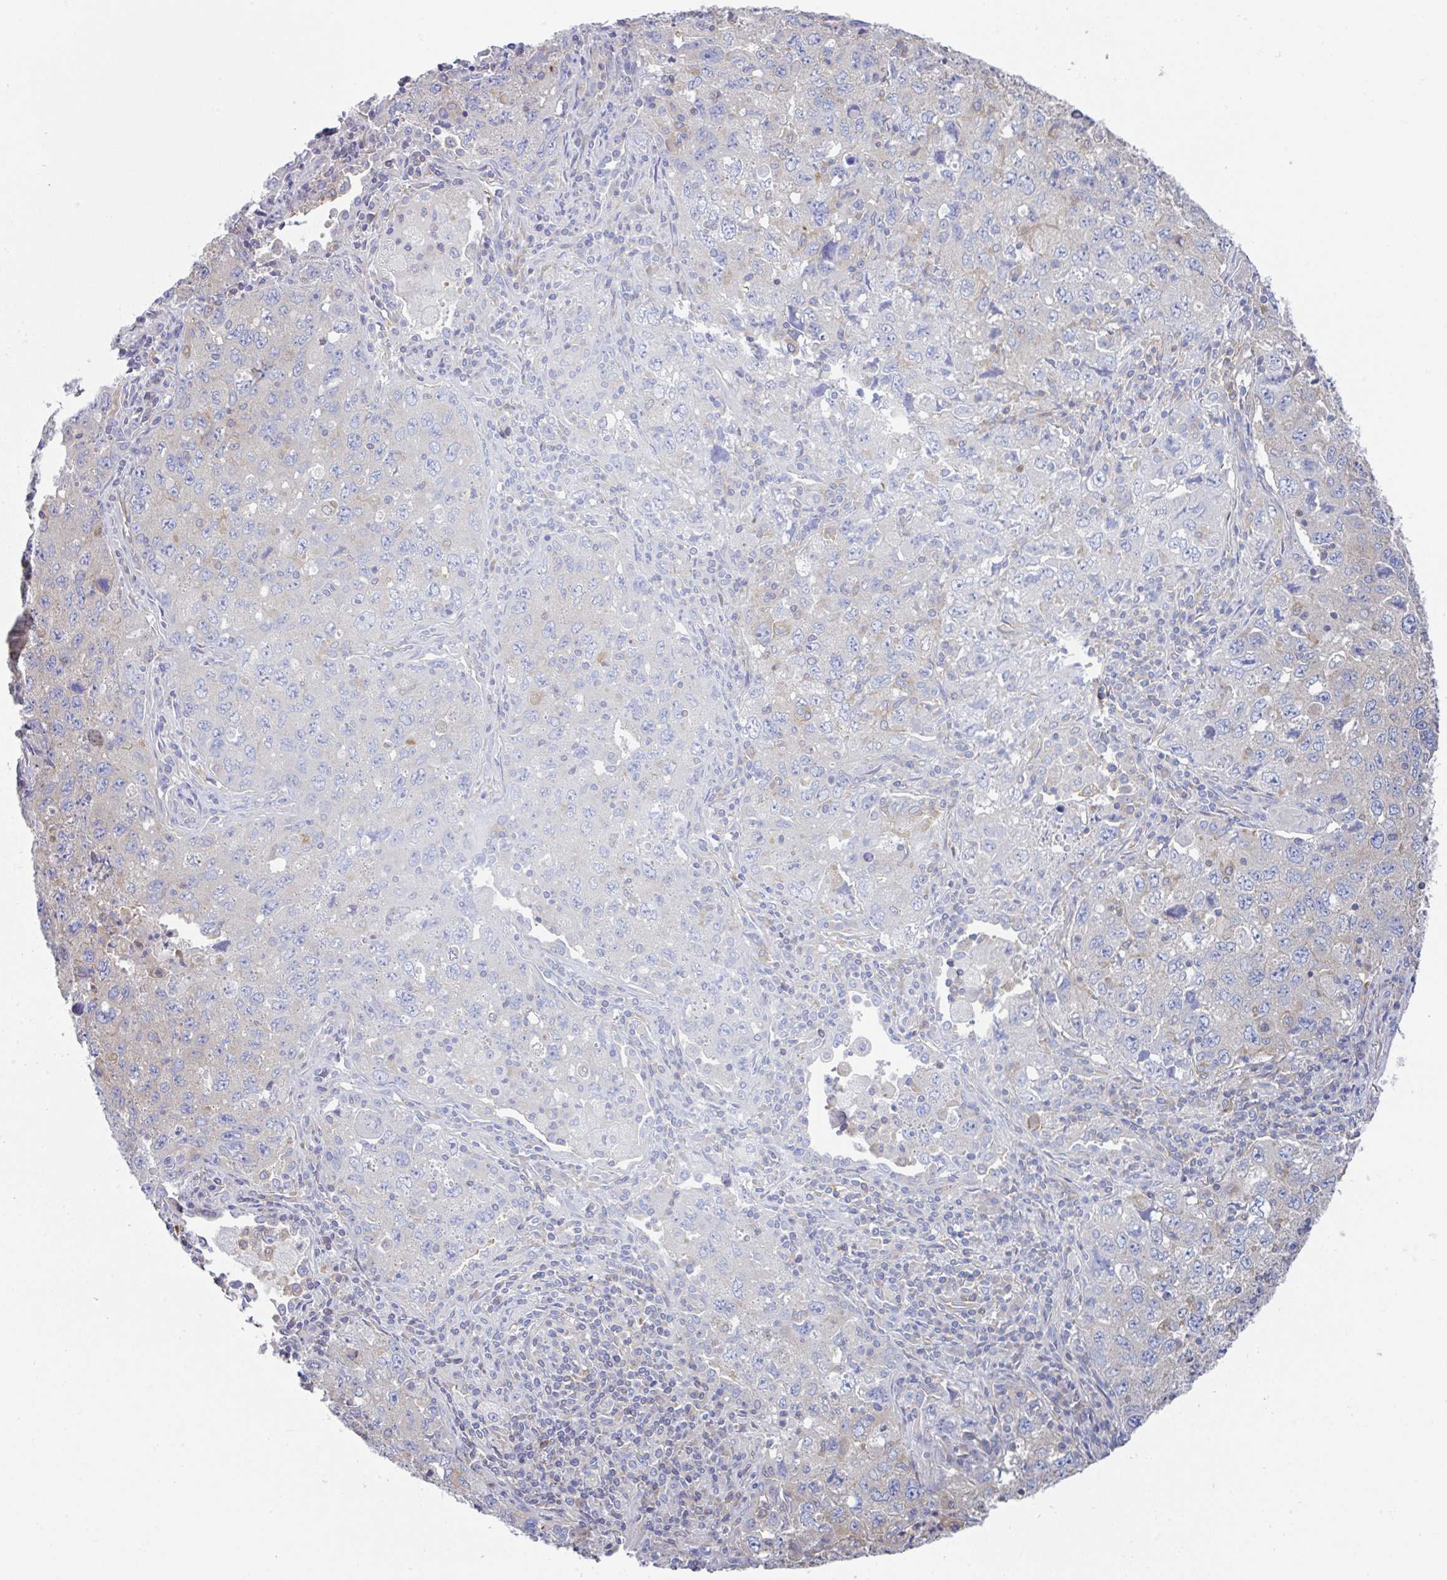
{"staining": {"intensity": "negative", "quantity": "none", "location": "none"}, "tissue": "lung cancer", "cell_type": "Tumor cells", "image_type": "cancer", "snomed": [{"axis": "morphology", "description": "Adenocarcinoma, NOS"}, {"axis": "topography", "description": "Lung"}], "caption": "High power microscopy histopathology image of an immunohistochemistry (IHC) histopathology image of adenocarcinoma (lung), revealing no significant expression in tumor cells.", "gene": "AMPD2", "patient": {"sex": "female", "age": 57}}